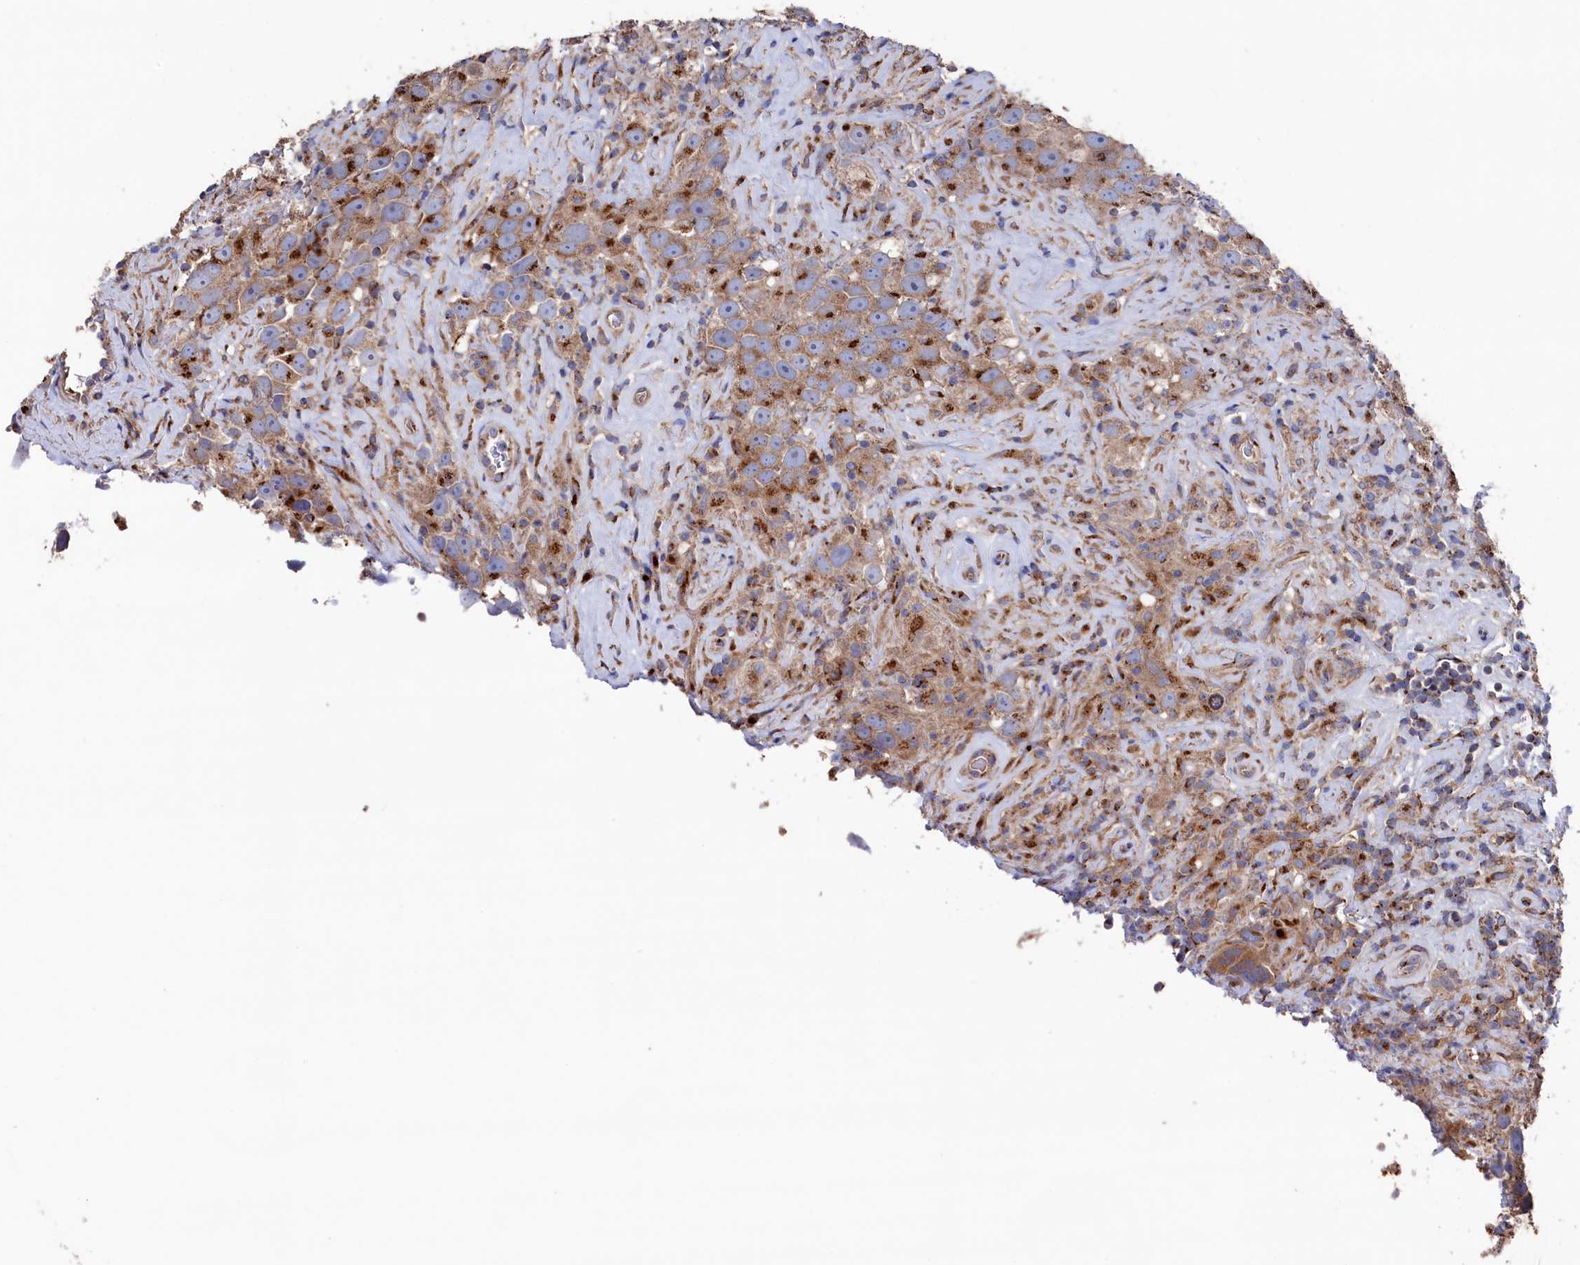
{"staining": {"intensity": "moderate", "quantity": ">75%", "location": "cytoplasmic/membranous"}, "tissue": "testis cancer", "cell_type": "Tumor cells", "image_type": "cancer", "snomed": [{"axis": "morphology", "description": "Seminoma, NOS"}, {"axis": "topography", "description": "Testis"}], "caption": "High-power microscopy captured an IHC histopathology image of testis cancer (seminoma), revealing moderate cytoplasmic/membranous expression in about >75% of tumor cells.", "gene": "PRRC1", "patient": {"sex": "male", "age": 49}}